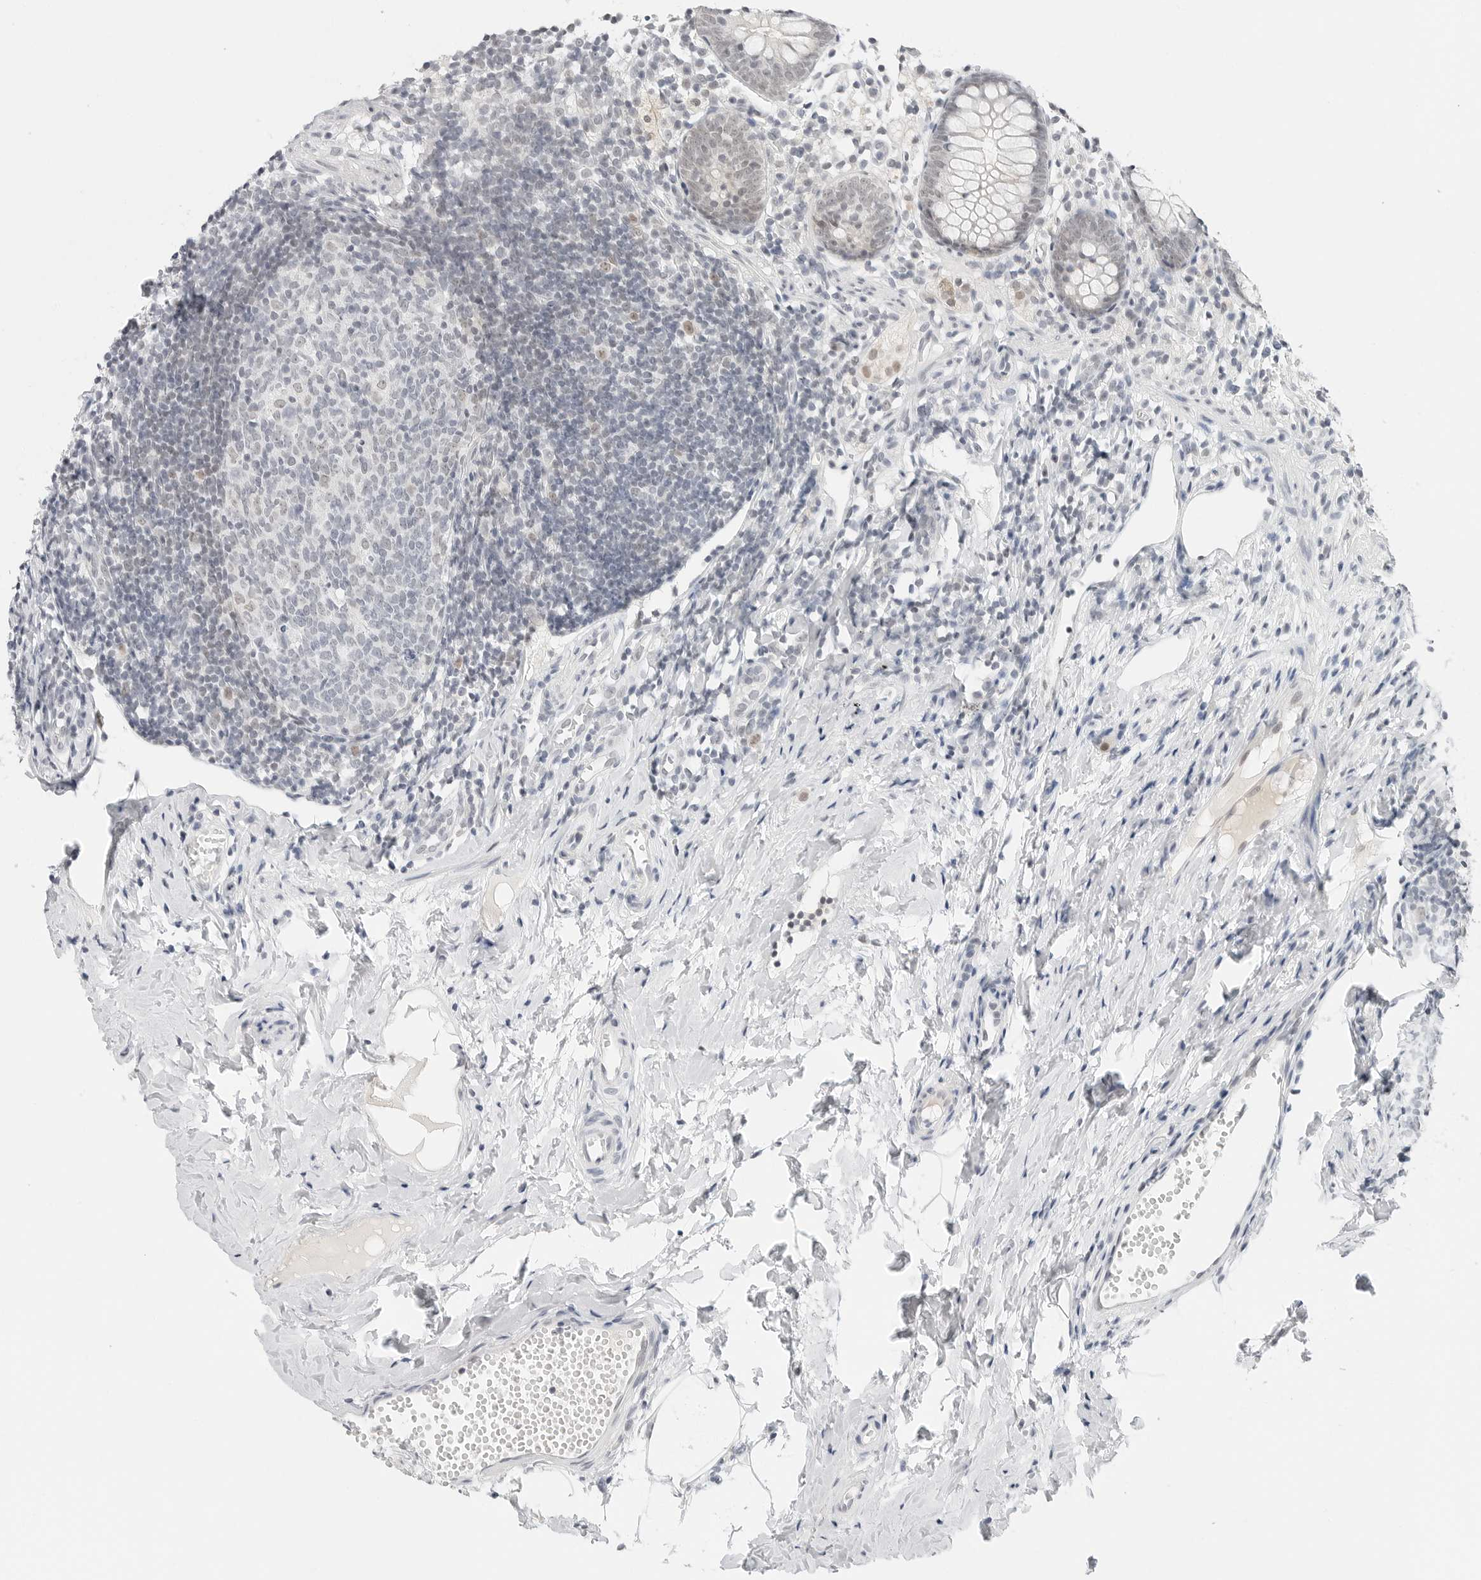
{"staining": {"intensity": "weak", "quantity": "25%-75%", "location": "cytoplasmic/membranous"}, "tissue": "appendix", "cell_type": "Glandular cells", "image_type": "normal", "snomed": [{"axis": "morphology", "description": "Normal tissue, NOS"}, {"axis": "topography", "description": "Appendix"}], "caption": "Immunohistochemical staining of normal human appendix reveals 25%-75% levels of weak cytoplasmic/membranous protein positivity in approximately 25%-75% of glandular cells. (Stains: DAB in brown, nuclei in blue, Microscopy: brightfield microscopy at high magnification).", "gene": "TSEN2", "patient": {"sex": "female", "age": 20}}